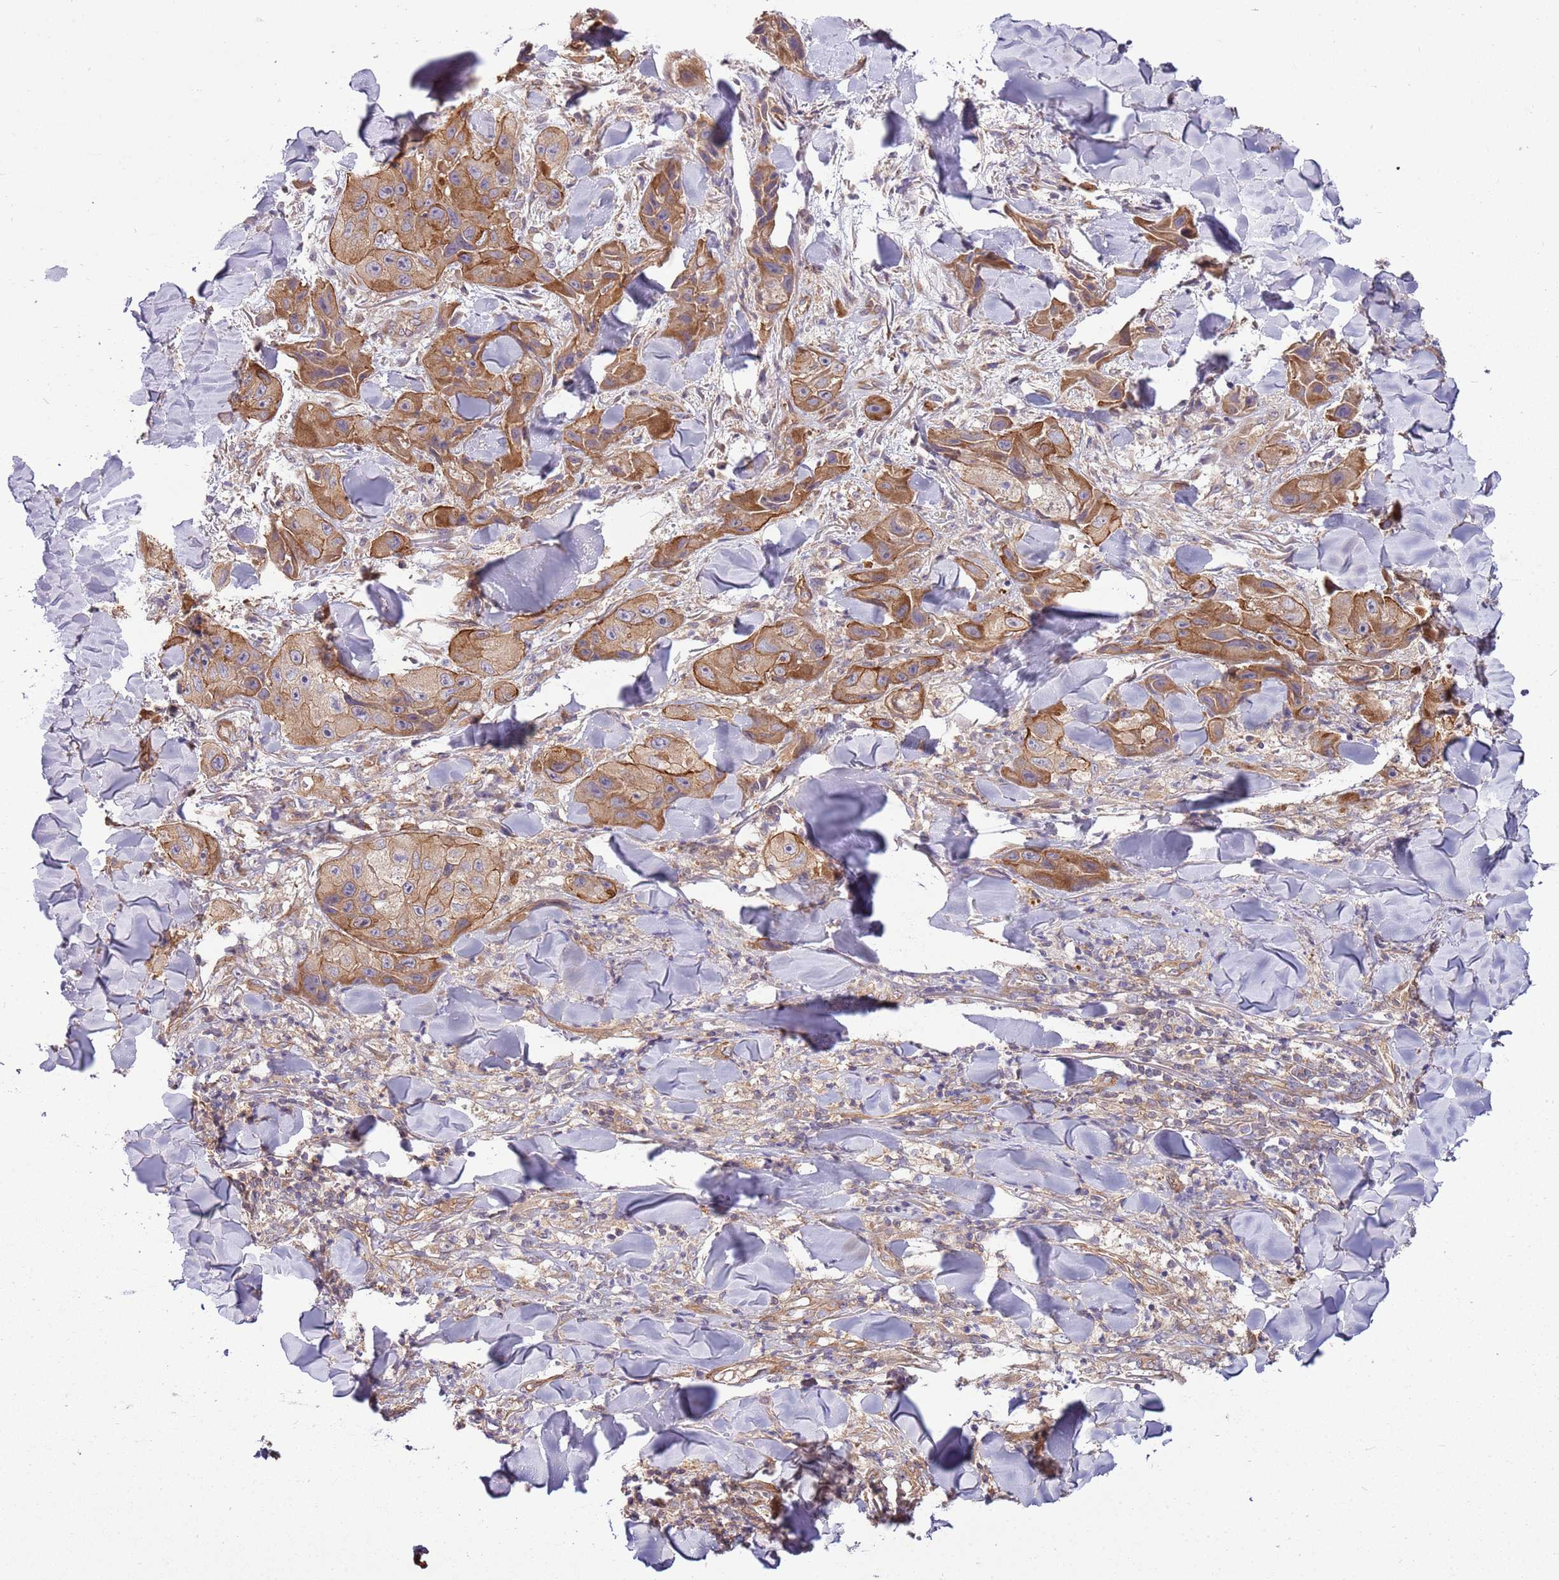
{"staining": {"intensity": "moderate", "quantity": ">75%", "location": "cytoplasmic/membranous"}, "tissue": "skin cancer", "cell_type": "Tumor cells", "image_type": "cancer", "snomed": [{"axis": "morphology", "description": "Squamous cell carcinoma, NOS"}, {"axis": "topography", "description": "Skin"}, {"axis": "topography", "description": "Subcutis"}], "caption": "Skin squamous cell carcinoma stained with immunohistochemistry demonstrates moderate cytoplasmic/membranous expression in approximately >75% of tumor cells.", "gene": "GNL1", "patient": {"sex": "male", "age": 73}}